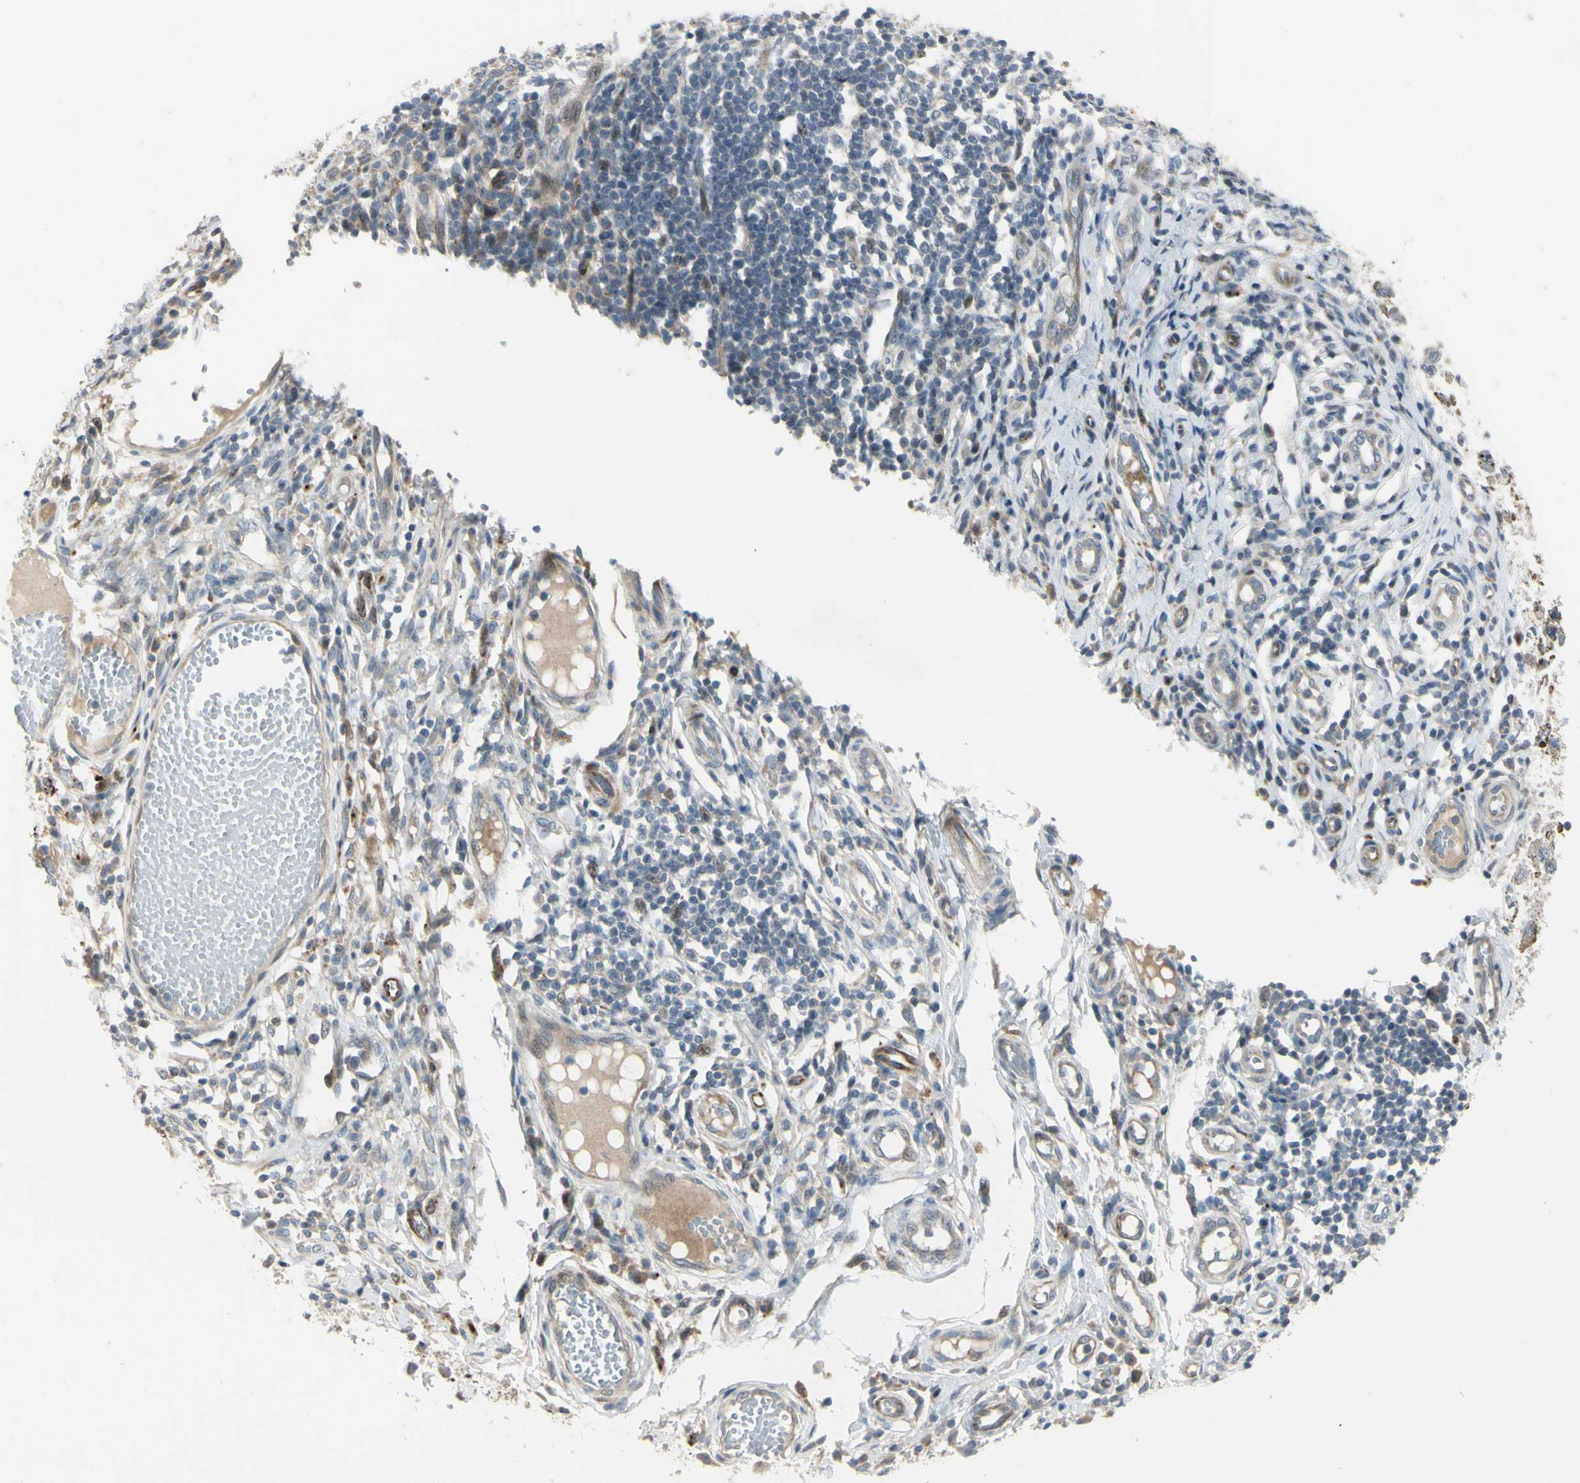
{"staining": {"intensity": "negative", "quantity": "none", "location": "none"}, "tissue": "skin cancer", "cell_type": "Tumor cells", "image_type": "cancer", "snomed": [{"axis": "morphology", "description": "Normal tissue, NOS"}, {"axis": "morphology", "description": "Basal cell carcinoma"}, {"axis": "topography", "description": "Skin"}], "caption": "Immunohistochemistry (IHC) histopathology image of neoplastic tissue: human skin basal cell carcinoma stained with DAB displays no significant protein positivity in tumor cells.", "gene": "NDFIP1", "patient": {"sex": "male", "age": 87}}